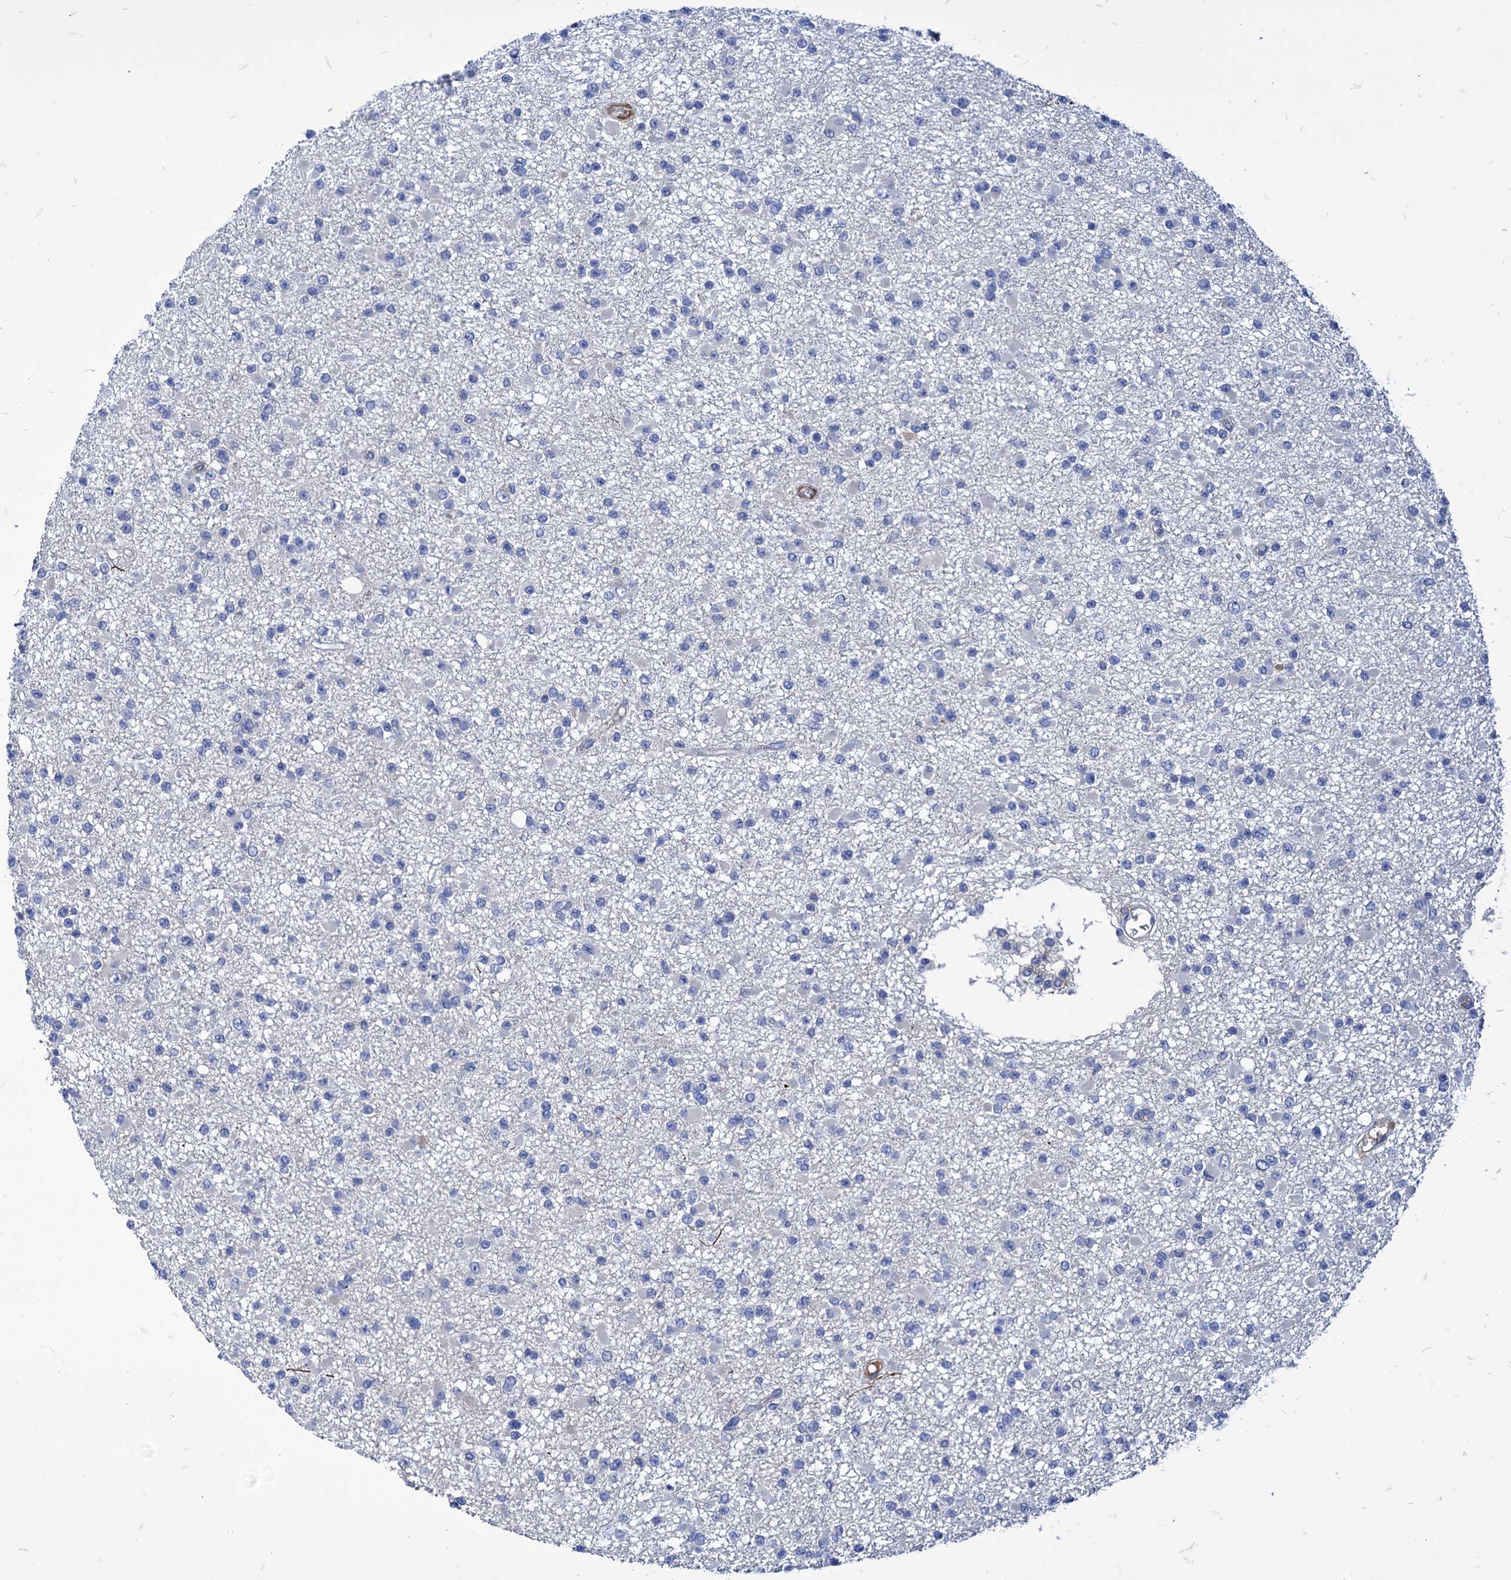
{"staining": {"intensity": "negative", "quantity": "none", "location": "none"}, "tissue": "glioma", "cell_type": "Tumor cells", "image_type": "cancer", "snomed": [{"axis": "morphology", "description": "Glioma, malignant, Low grade"}, {"axis": "topography", "description": "Brain"}], "caption": "IHC photomicrograph of neoplastic tissue: human malignant low-grade glioma stained with DAB (3,3'-diaminobenzidine) displays no significant protein staining in tumor cells.", "gene": "AXL", "patient": {"sex": "female", "age": 22}}